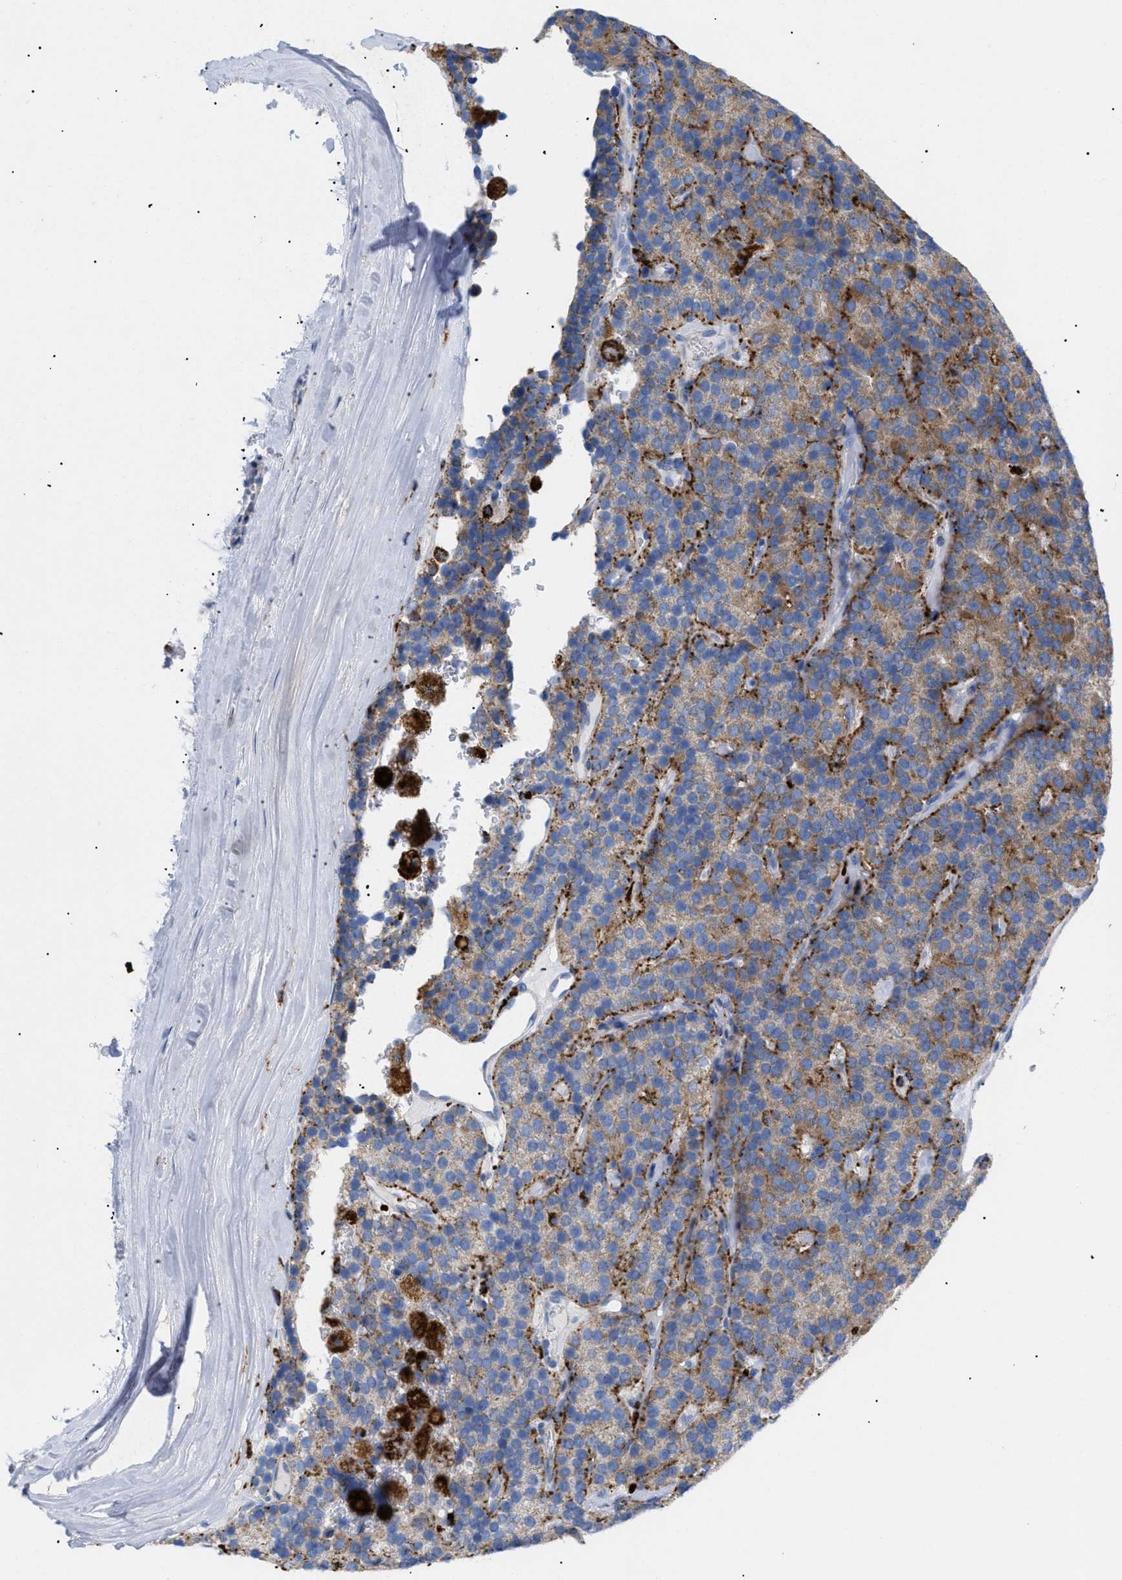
{"staining": {"intensity": "moderate", "quantity": ">75%", "location": "cytoplasmic/membranous"}, "tissue": "parathyroid gland", "cell_type": "Glandular cells", "image_type": "normal", "snomed": [{"axis": "morphology", "description": "Normal tissue, NOS"}, {"axis": "morphology", "description": "Adenoma, NOS"}, {"axis": "topography", "description": "Parathyroid gland"}], "caption": "The photomicrograph reveals immunohistochemical staining of normal parathyroid gland. There is moderate cytoplasmic/membranous expression is seen in approximately >75% of glandular cells. The protein is stained brown, and the nuclei are stained in blue (DAB (3,3'-diaminobenzidine) IHC with brightfield microscopy, high magnification).", "gene": "DRAM2", "patient": {"sex": "female", "age": 86}}